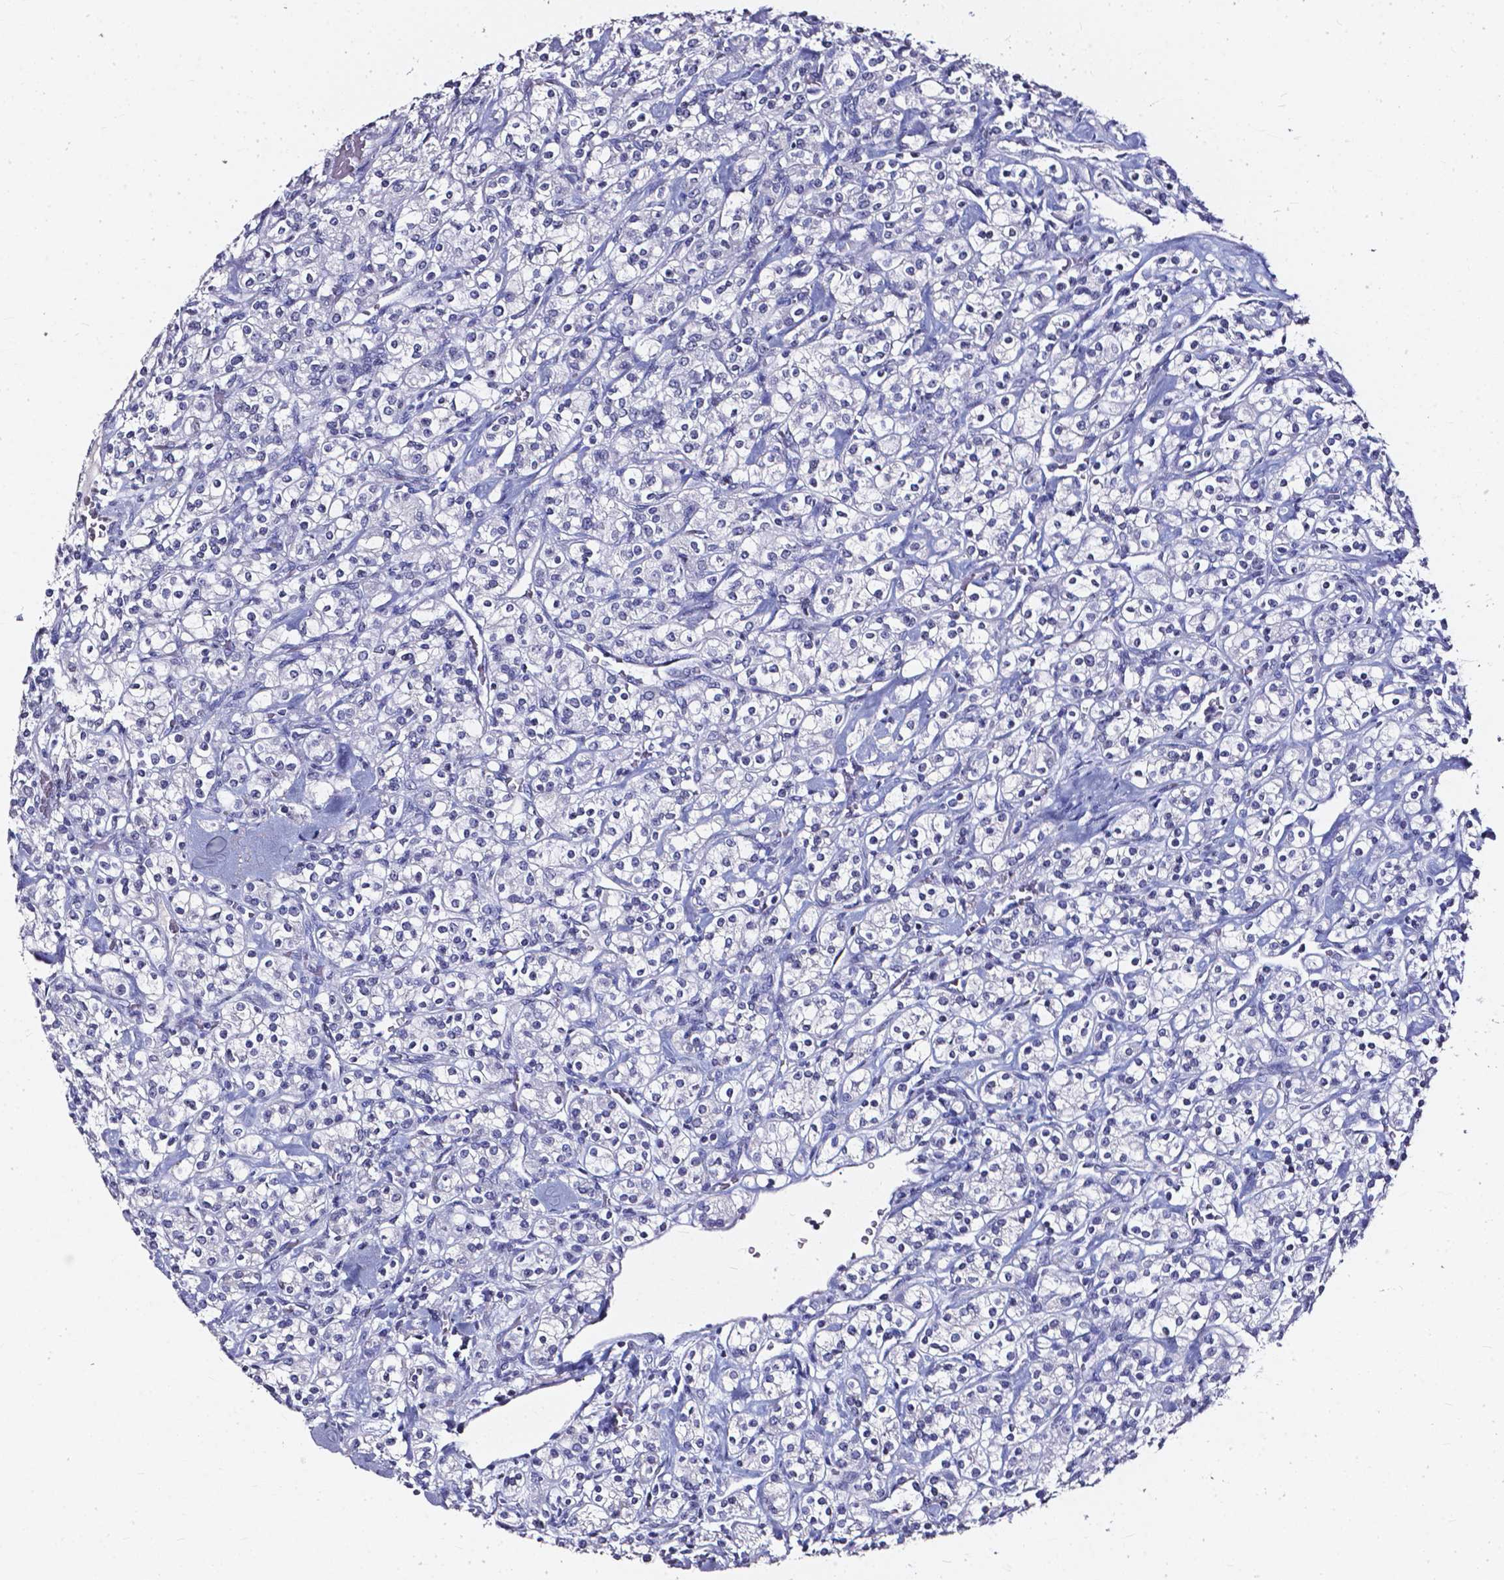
{"staining": {"intensity": "negative", "quantity": "none", "location": "none"}, "tissue": "renal cancer", "cell_type": "Tumor cells", "image_type": "cancer", "snomed": [{"axis": "morphology", "description": "Adenocarcinoma, NOS"}, {"axis": "topography", "description": "Kidney"}], "caption": "An image of adenocarcinoma (renal) stained for a protein shows no brown staining in tumor cells.", "gene": "AKR1B10", "patient": {"sex": "male", "age": 77}}